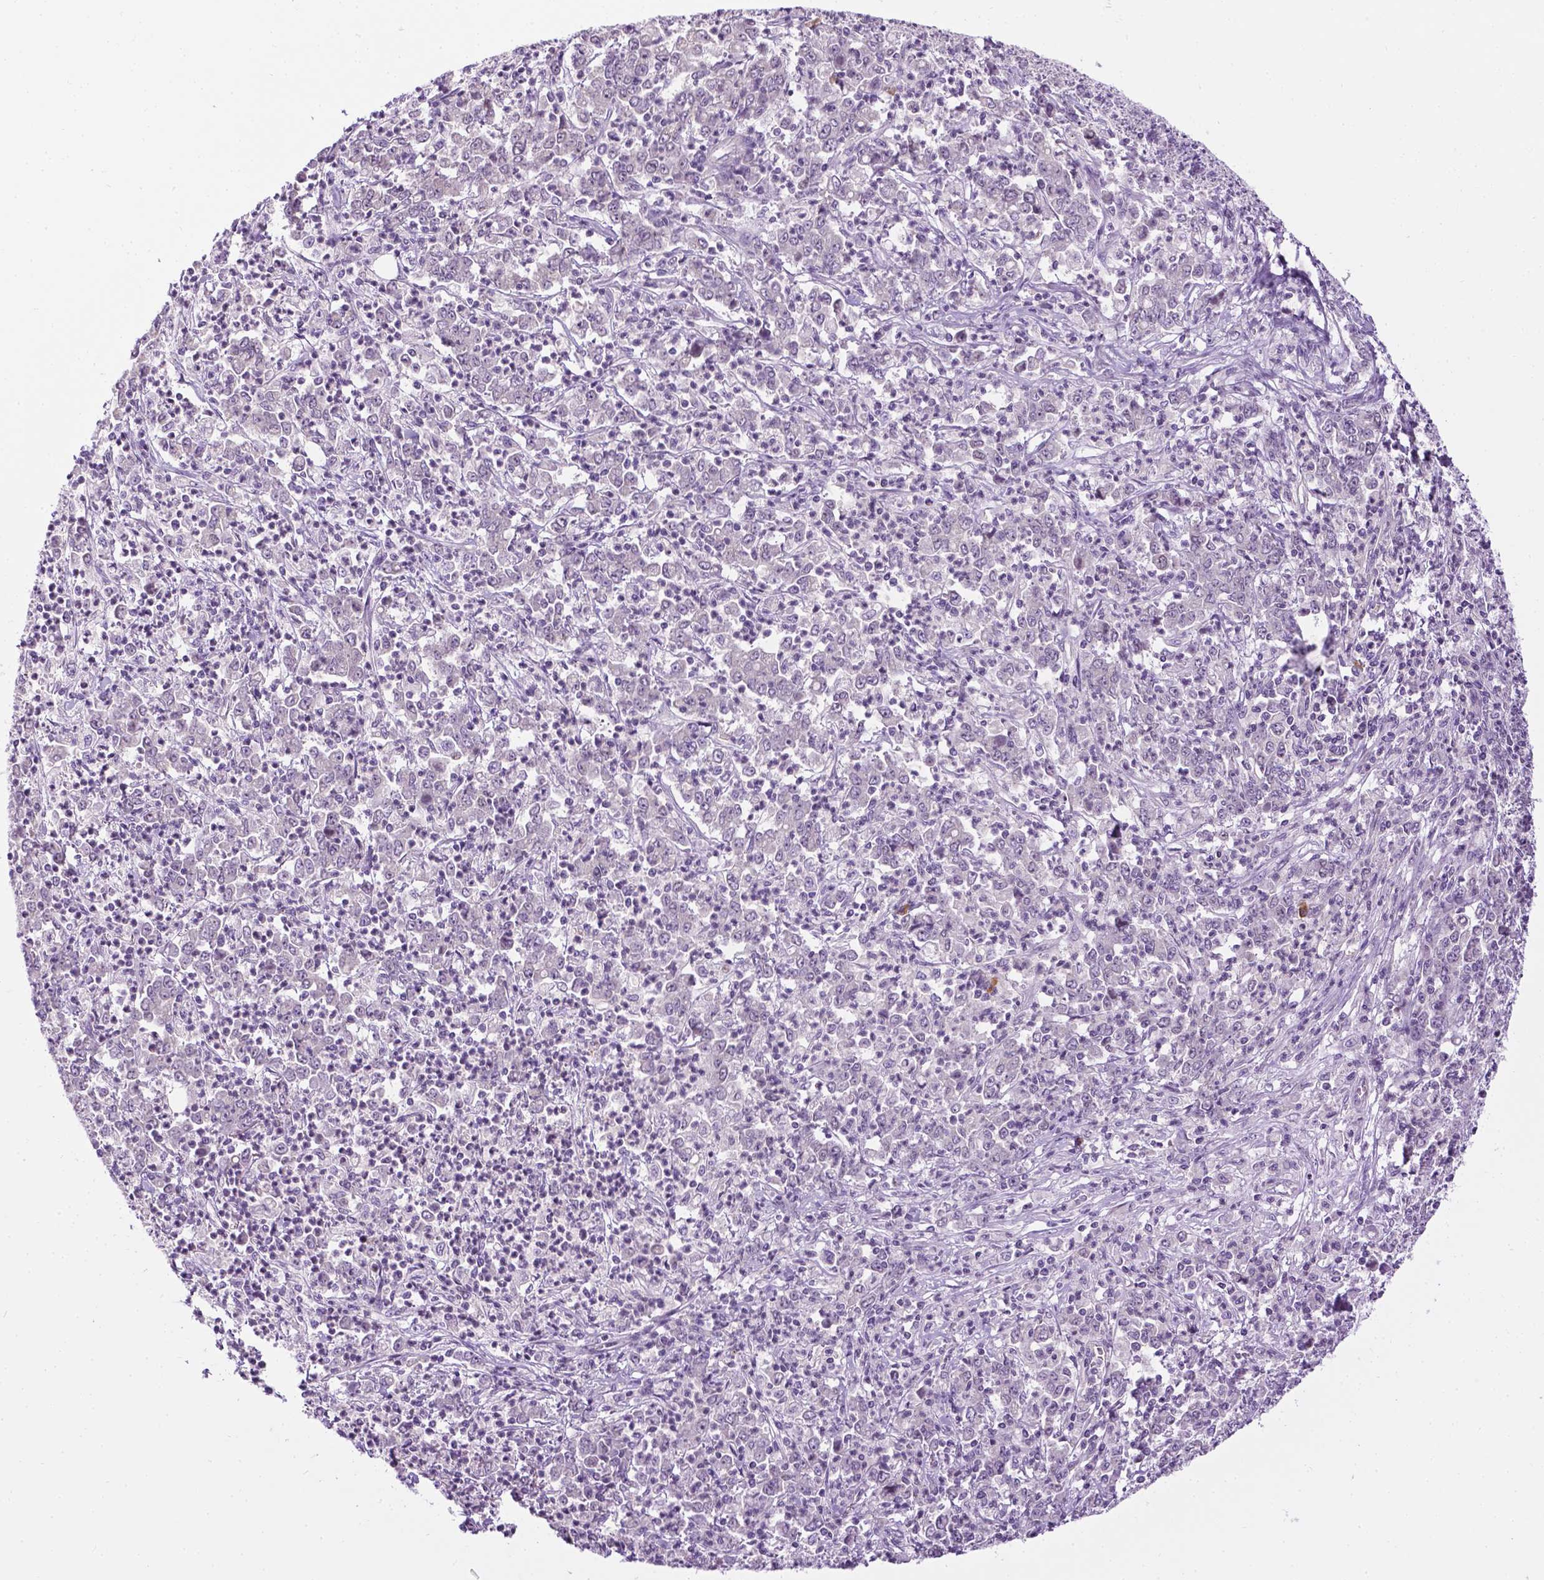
{"staining": {"intensity": "negative", "quantity": "none", "location": "none"}, "tissue": "stomach cancer", "cell_type": "Tumor cells", "image_type": "cancer", "snomed": [{"axis": "morphology", "description": "Adenocarcinoma, NOS"}, {"axis": "topography", "description": "Stomach, lower"}], "caption": "Histopathology image shows no protein staining in tumor cells of stomach cancer (adenocarcinoma) tissue.", "gene": "DENND4A", "patient": {"sex": "female", "age": 71}}